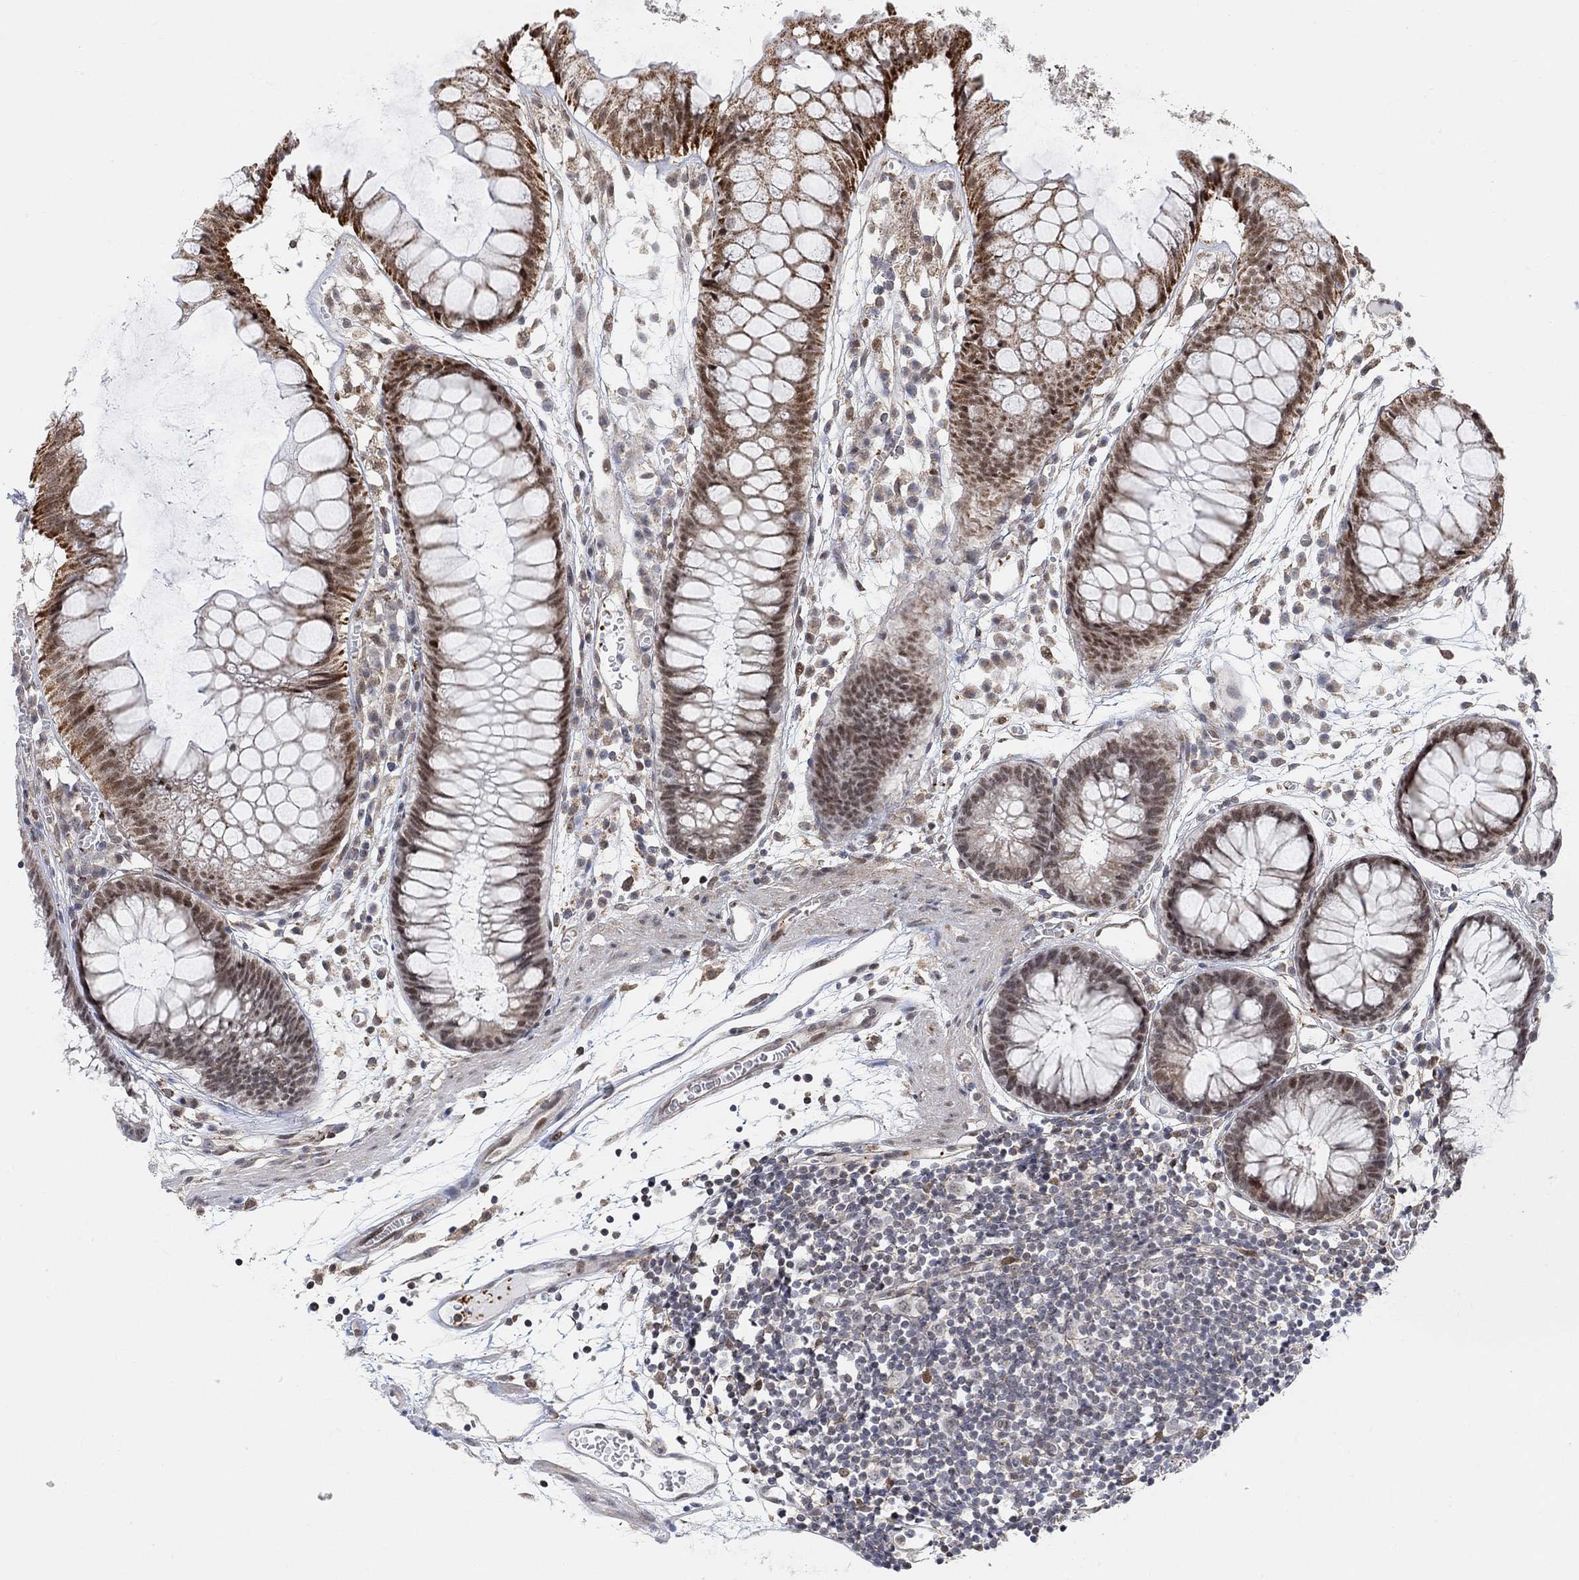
{"staining": {"intensity": "moderate", "quantity": "<25%", "location": "nuclear"}, "tissue": "colon", "cell_type": "Endothelial cells", "image_type": "normal", "snomed": [{"axis": "morphology", "description": "Normal tissue, NOS"}, {"axis": "morphology", "description": "Adenocarcinoma, NOS"}, {"axis": "topography", "description": "Colon"}], "caption": "This is an image of immunohistochemistry (IHC) staining of unremarkable colon, which shows moderate staining in the nuclear of endothelial cells.", "gene": "PWWP2B", "patient": {"sex": "male", "age": 65}}